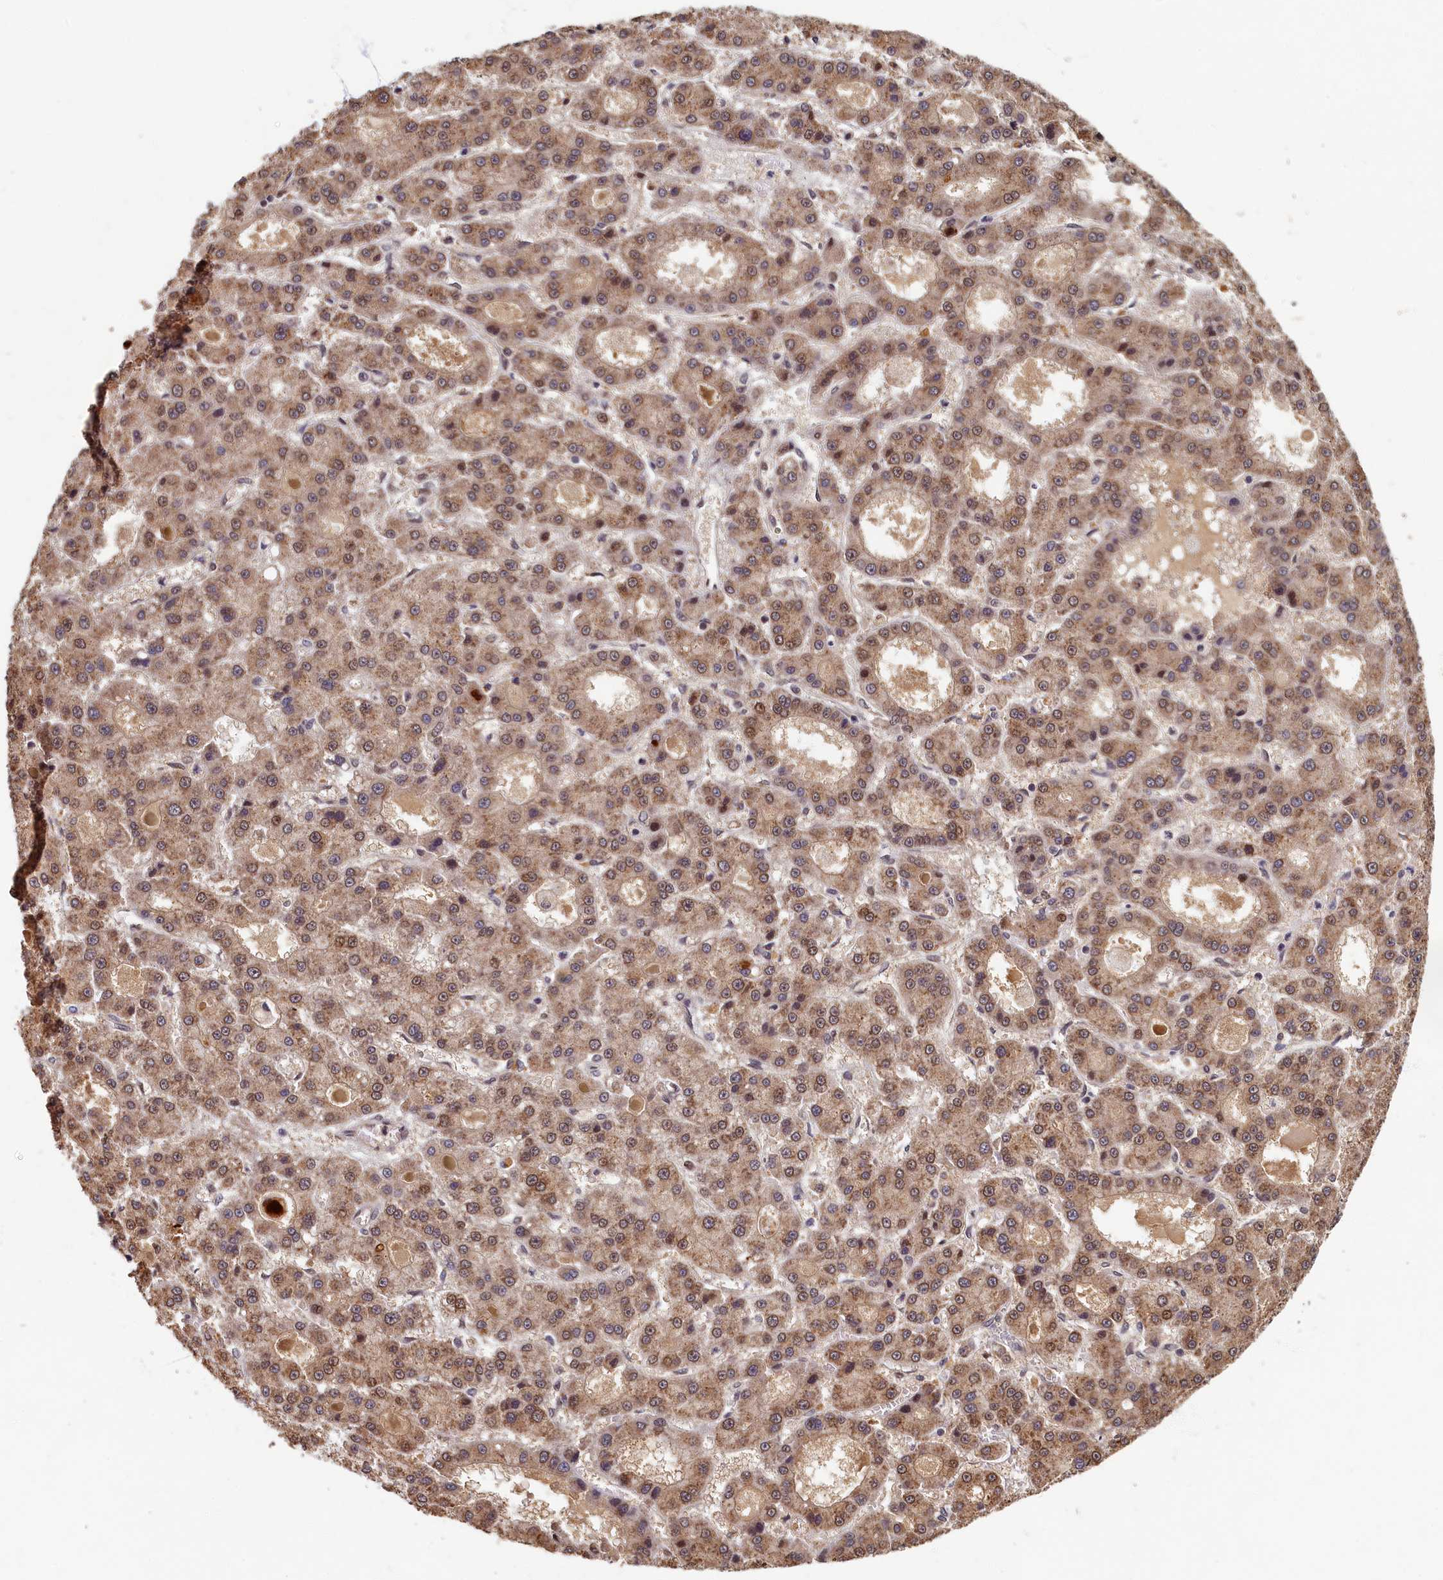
{"staining": {"intensity": "moderate", "quantity": ">75%", "location": "cytoplasmic/membranous"}, "tissue": "liver cancer", "cell_type": "Tumor cells", "image_type": "cancer", "snomed": [{"axis": "morphology", "description": "Carcinoma, Hepatocellular, NOS"}, {"axis": "topography", "description": "Liver"}], "caption": "There is medium levels of moderate cytoplasmic/membranous expression in tumor cells of hepatocellular carcinoma (liver), as demonstrated by immunohistochemical staining (brown color).", "gene": "CKAP2L", "patient": {"sex": "male", "age": 70}}